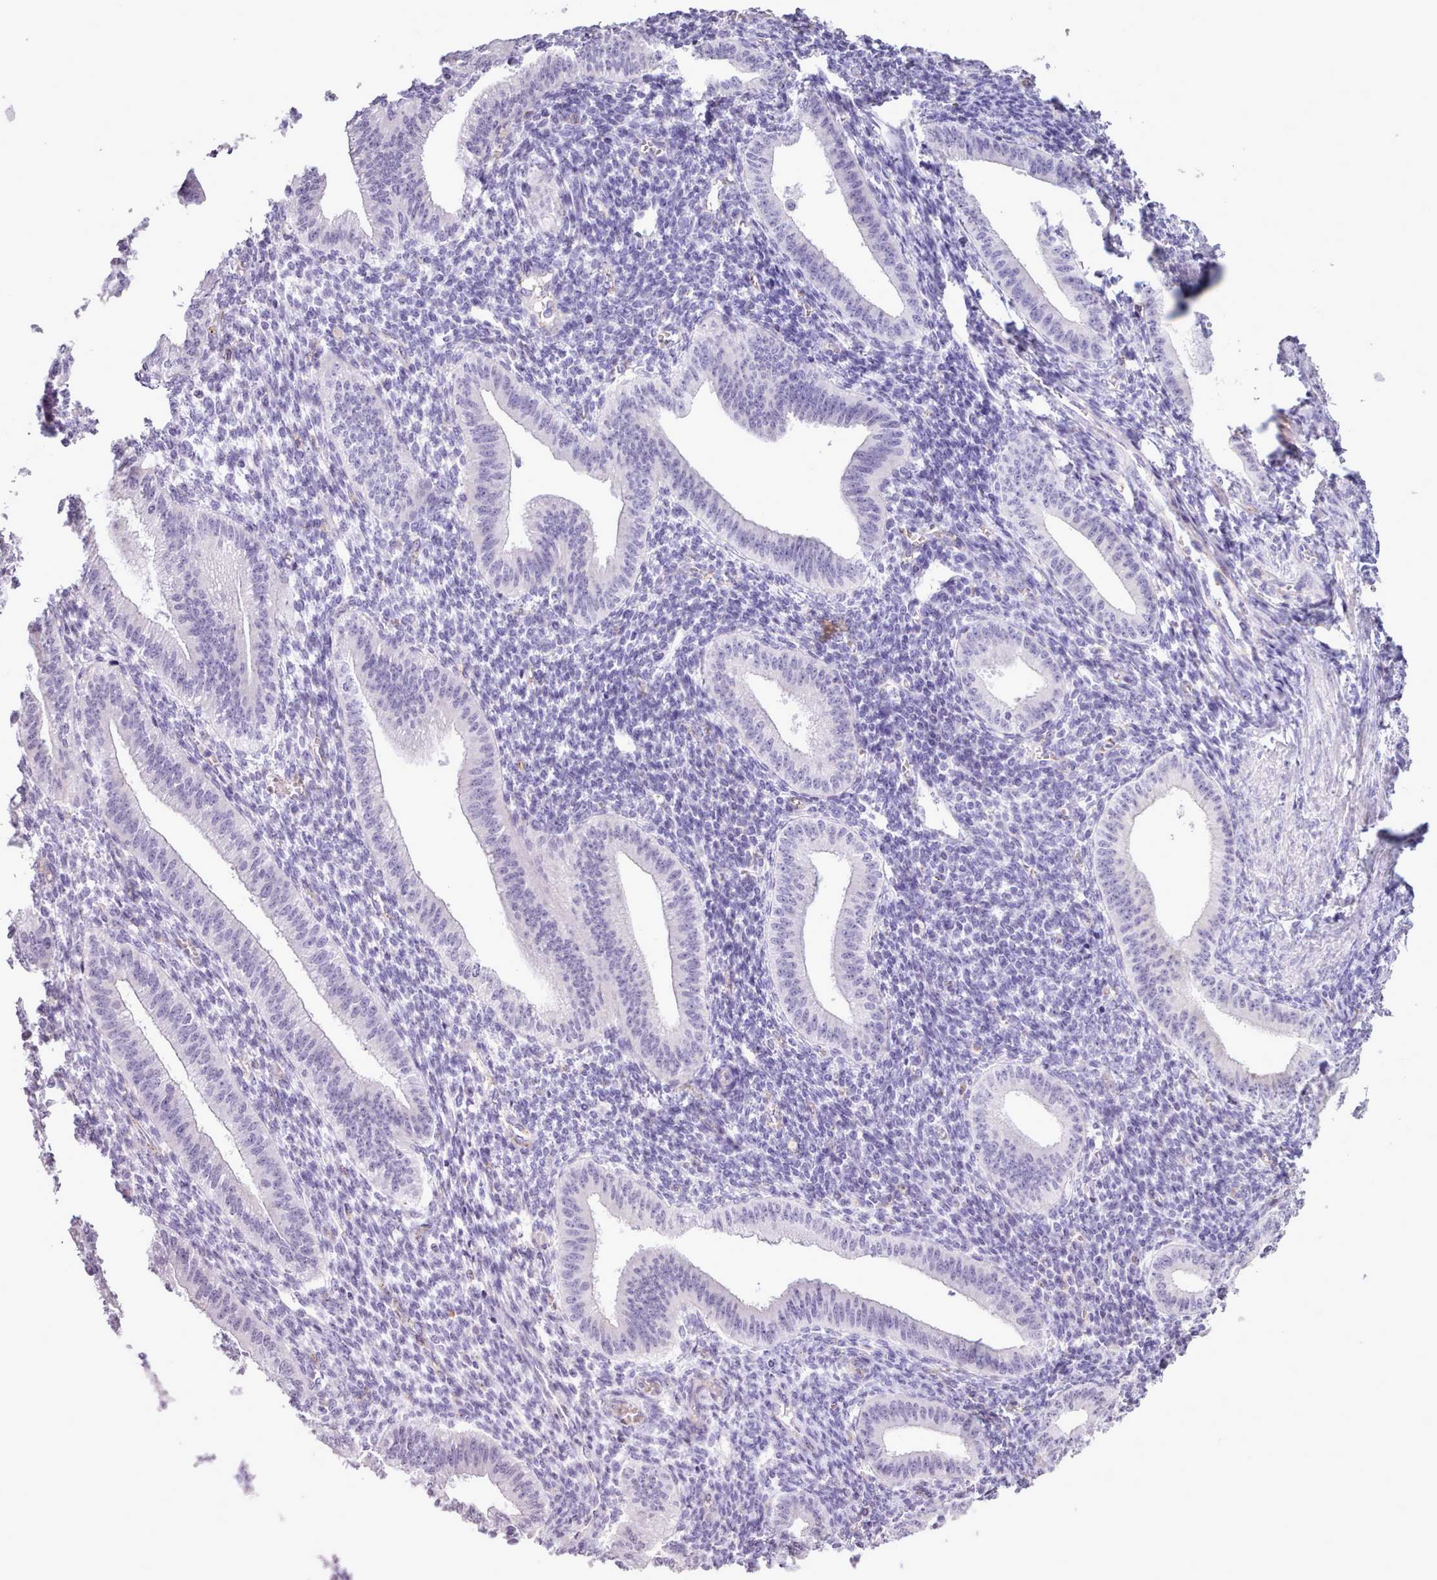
{"staining": {"intensity": "negative", "quantity": "none", "location": "none"}, "tissue": "endometrium", "cell_type": "Cells in endometrial stroma", "image_type": "normal", "snomed": [{"axis": "morphology", "description": "Normal tissue, NOS"}, {"axis": "topography", "description": "Endometrium"}], "caption": "Human endometrium stained for a protein using IHC exhibits no expression in cells in endometrial stroma.", "gene": "ATRAID", "patient": {"sex": "female", "age": 34}}